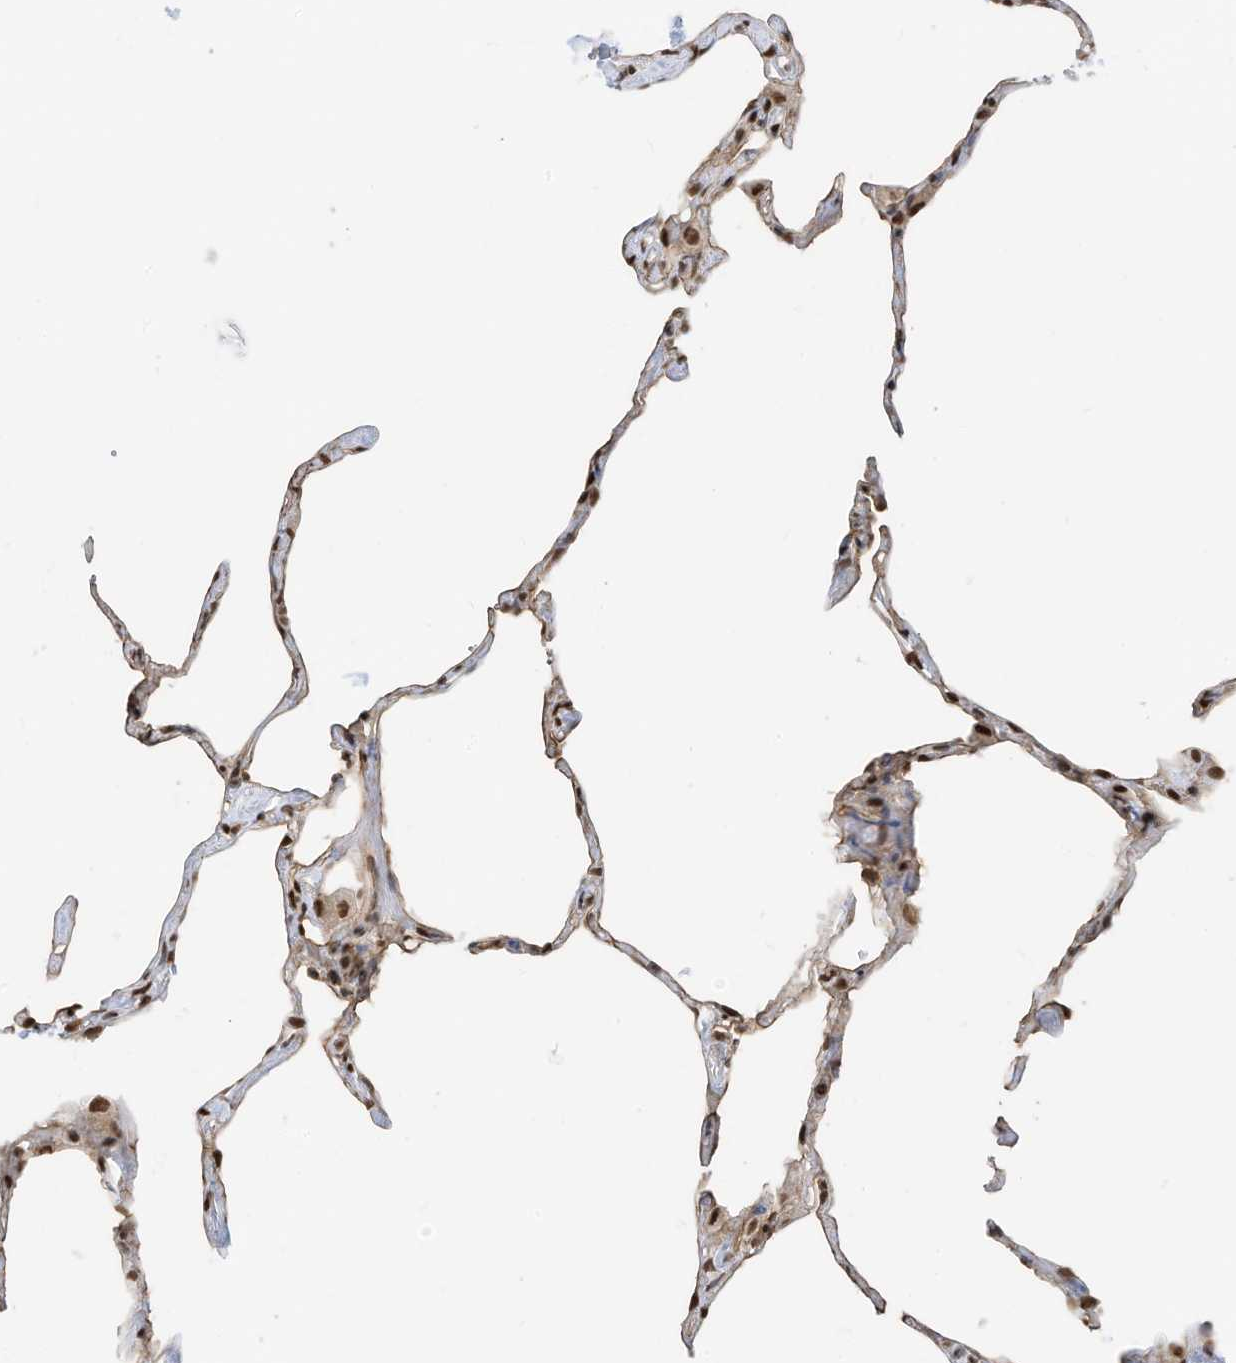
{"staining": {"intensity": "weak", "quantity": "25%-75%", "location": "nuclear"}, "tissue": "lung", "cell_type": "Alveolar cells", "image_type": "normal", "snomed": [{"axis": "morphology", "description": "Normal tissue, NOS"}, {"axis": "topography", "description": "Lung"}], "caption": "A micrograph of human lung stained for a protein shows weak nuclear brown staining in alveolar cells.", "gene": "AURKAIP1", "patient": {"sex": "male", "age": 65}}